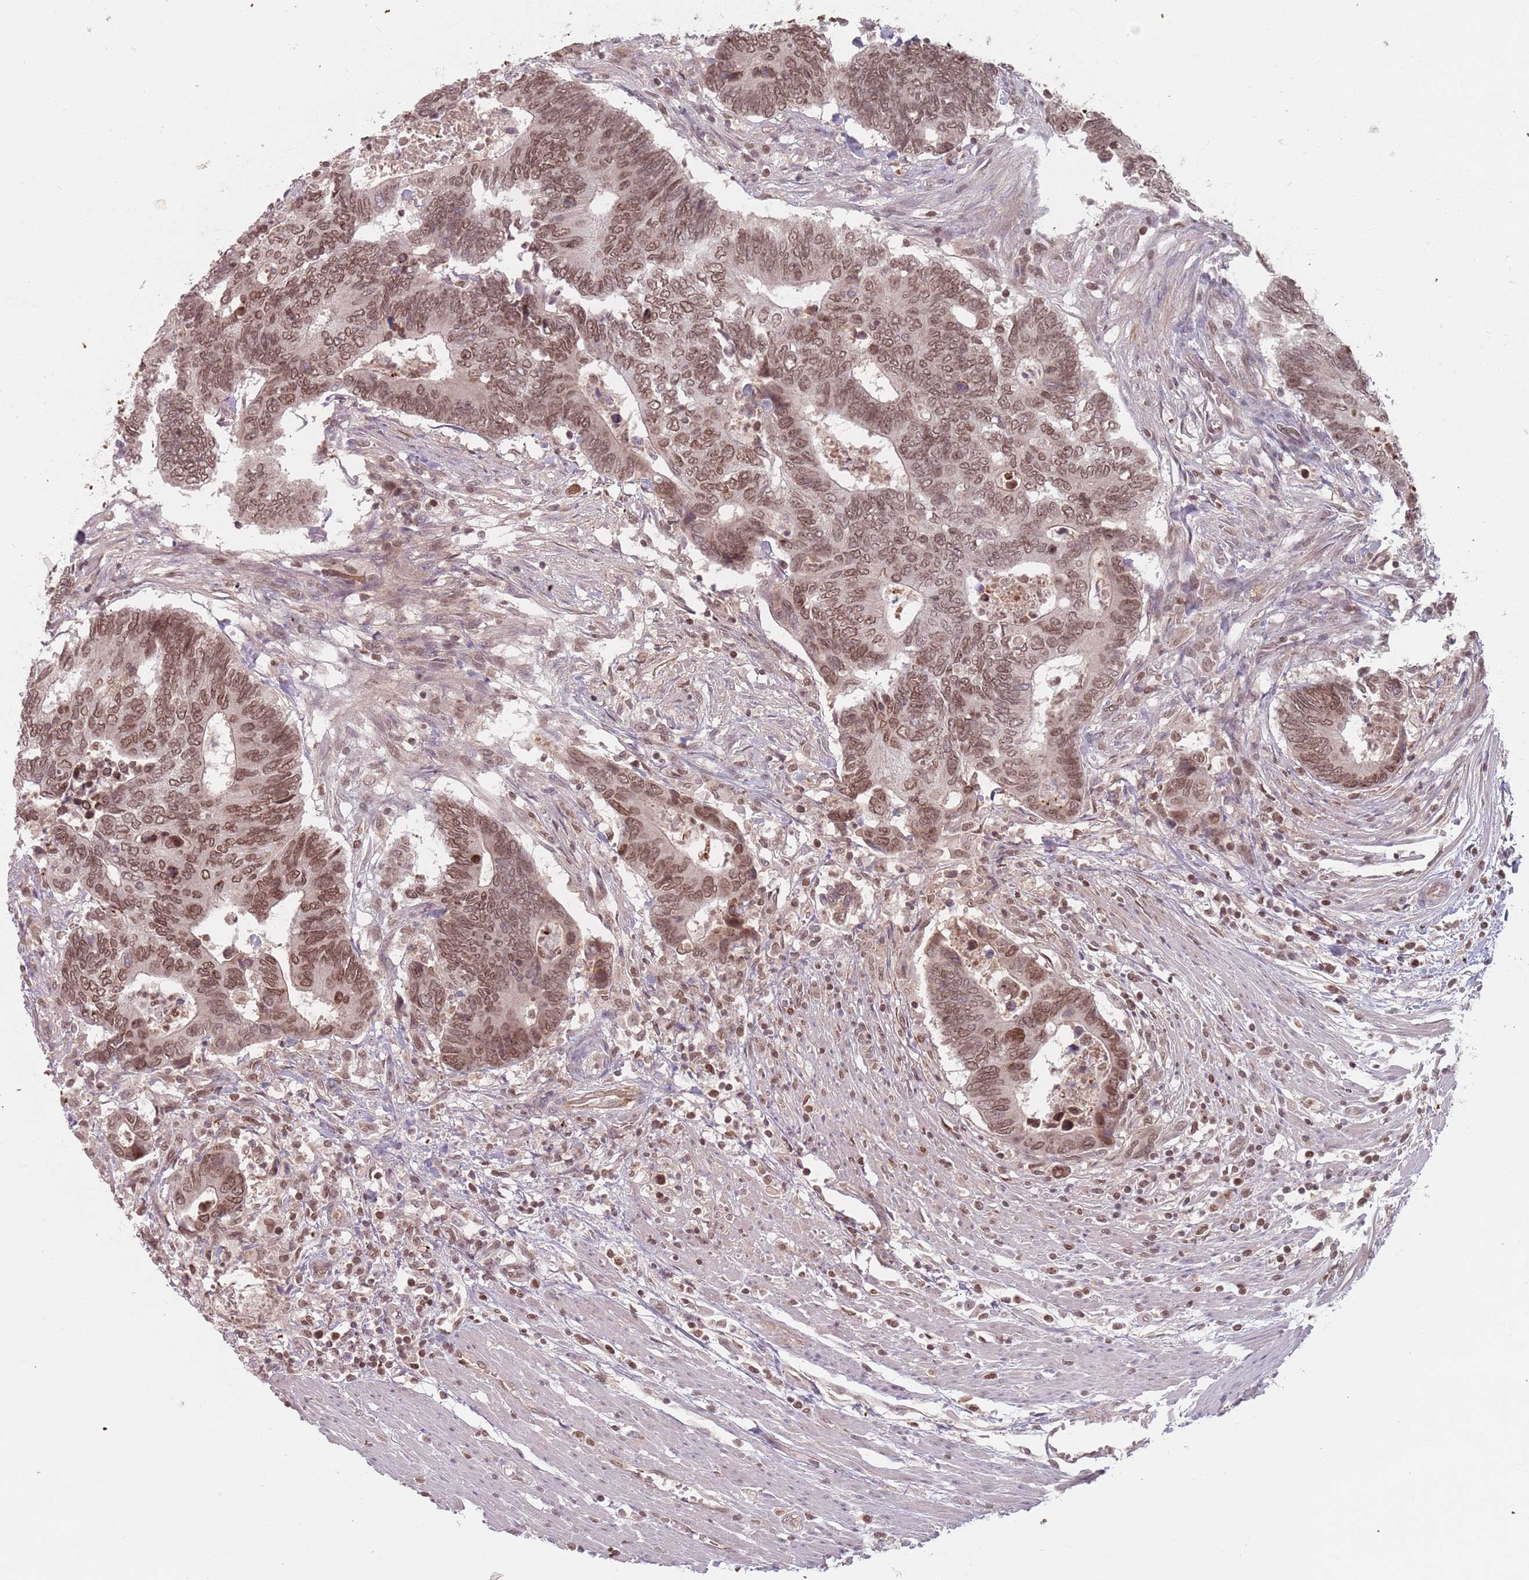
{"staining": {"intensity": "moderate", "quantity": ">75%", "location": "nuclear"}, "tissue": "colorectal cancer", "cell_type": "Tumor cells", "image_type": "cancer", "snomed": [{"axis": "morphology", "description": "Adenocarcinoma, NOS"}, {"axis": "topography", "description": "Colon"}], "caption": "Immunohistochemical staining of human colorectal cancer reveals medium levels of moderate nuclear positivity in approximately >75% of tumor cells.", "gene": "NUP50", "patient": {"sex": "male", "age": 87}}